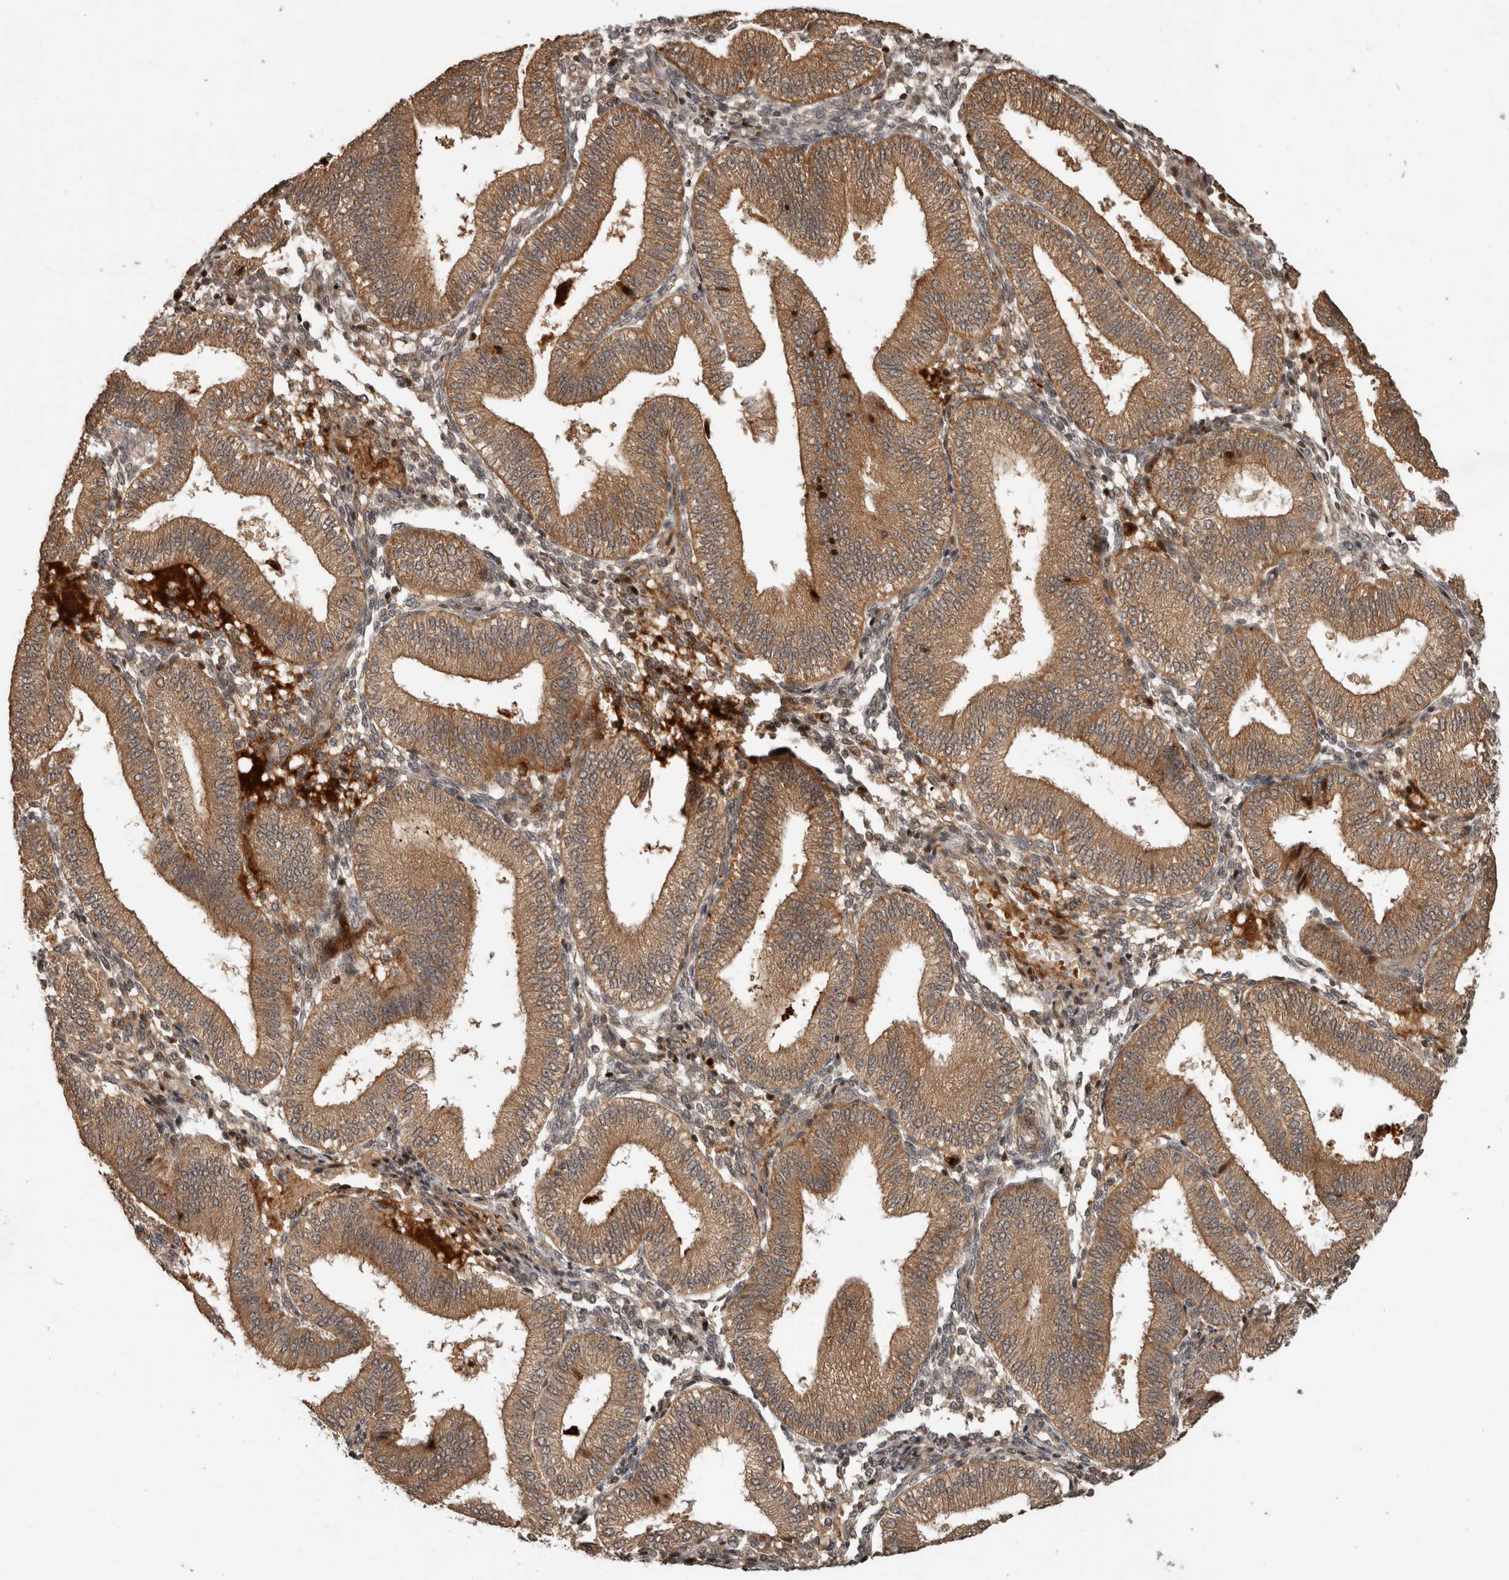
{"staining": {"intensity": "weak", "quantity": ">75%", "location": "cytoplasmic/membranous"}, "tissue": "endometrium", "cell_type": "Cells in endometrial stroma", "image_type": "normal", "snomed": [{"axis": "morphology", "description": "Normal tissue, NOS"}, {"axis": "topography", "description": "Endometrium"}], "caption": "Immunohistochemistry of unremarkable human endometrium reveals low levels of weak cytoplasmic/membranous staining in approximately >75% of cells in endometrial stroma.", "gene": "PITPNC1", "patient": {"sex": "female", "age": 39}}